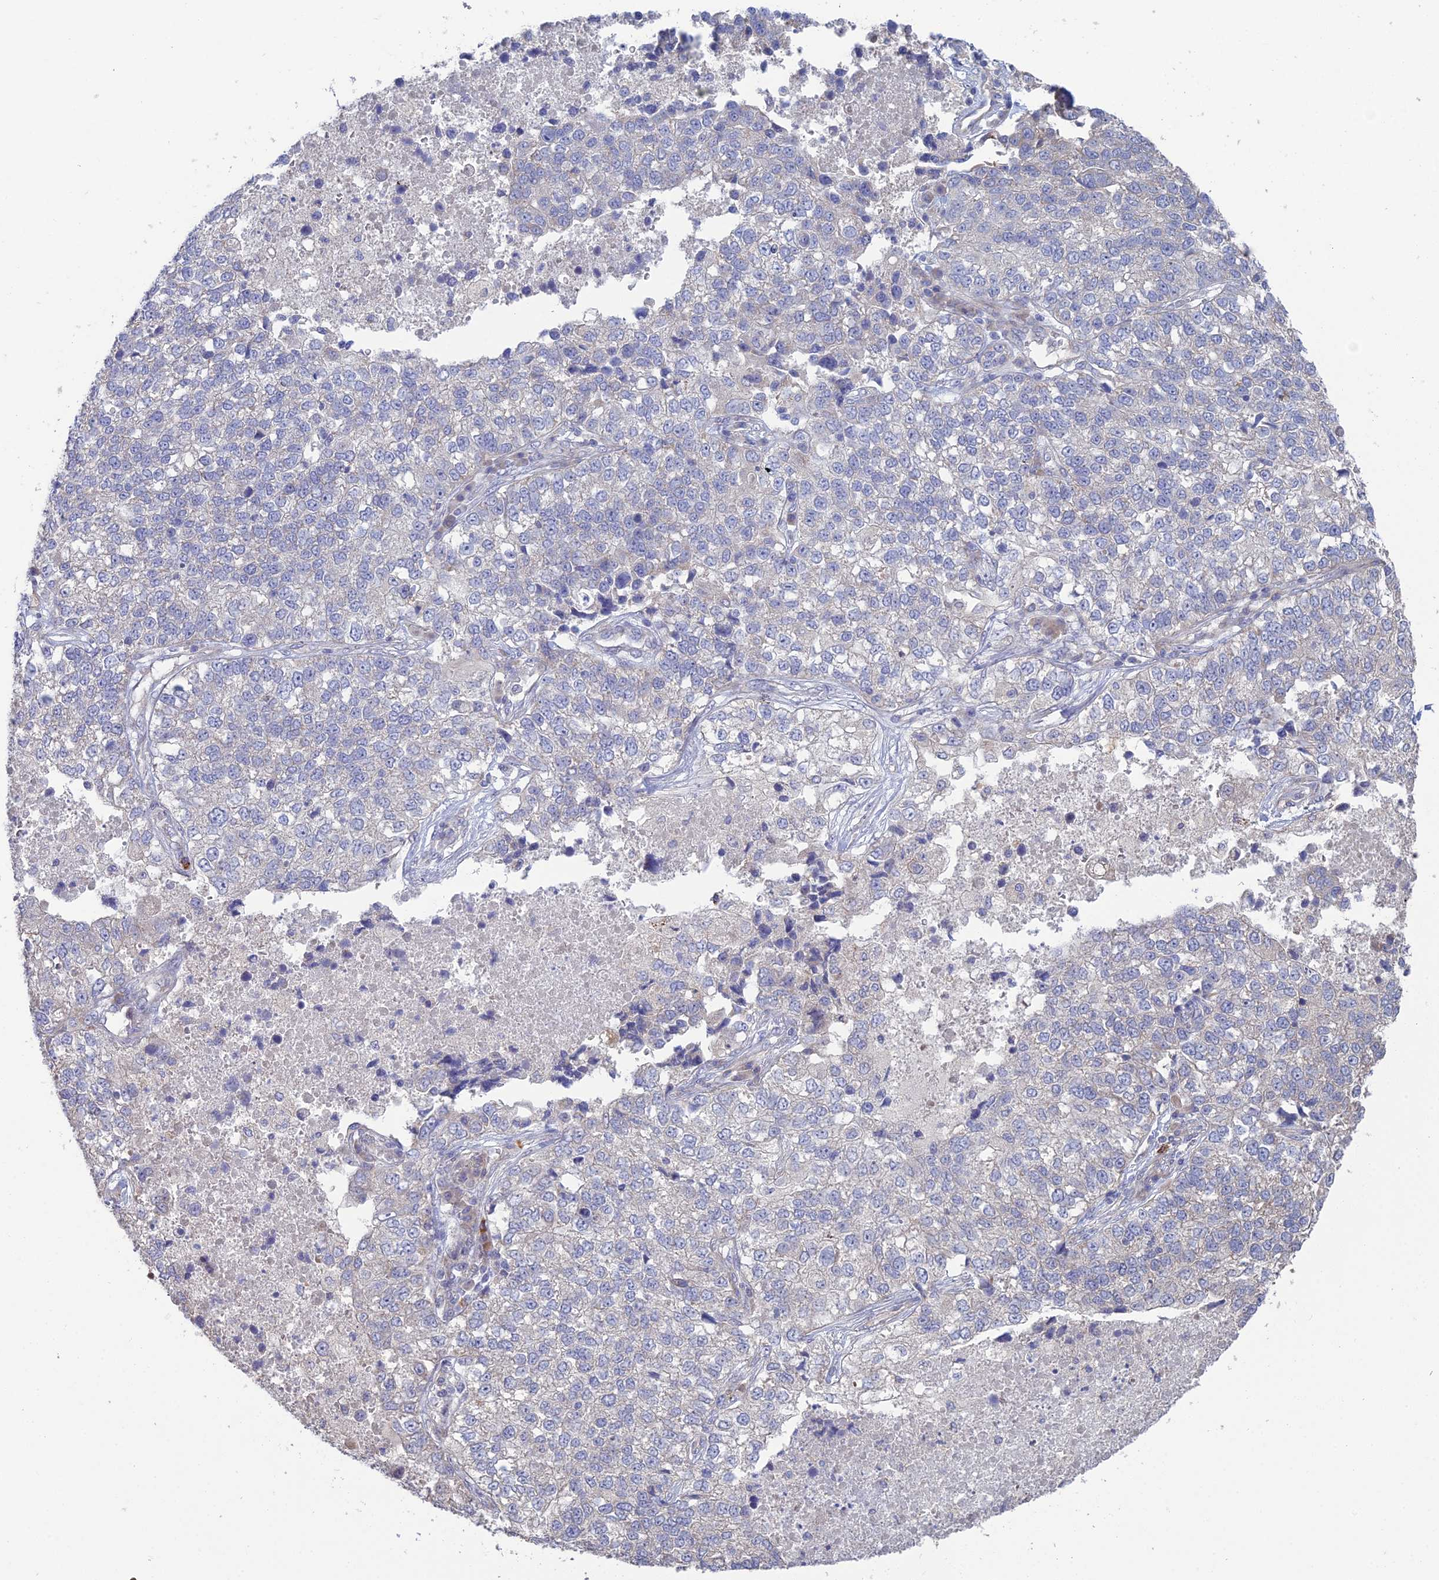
{"staining": {"intensity": "negative", "quantity": "none", "location": "none"}, "tissue": "lung cancer", "cell_type": "Tumor cells", "image_type": "cancer", "snomed": [{"axis": "morphology", "description": "Adenocarcinoma, NOS"}, {"axis": "topography", "description": "Lung"}], "caption": "Photomicrograph shows no protein staining in tumor cells of lung cancer tissue.", "gene": "ARL16", "patient": {"sex": "male", "age": 49}}